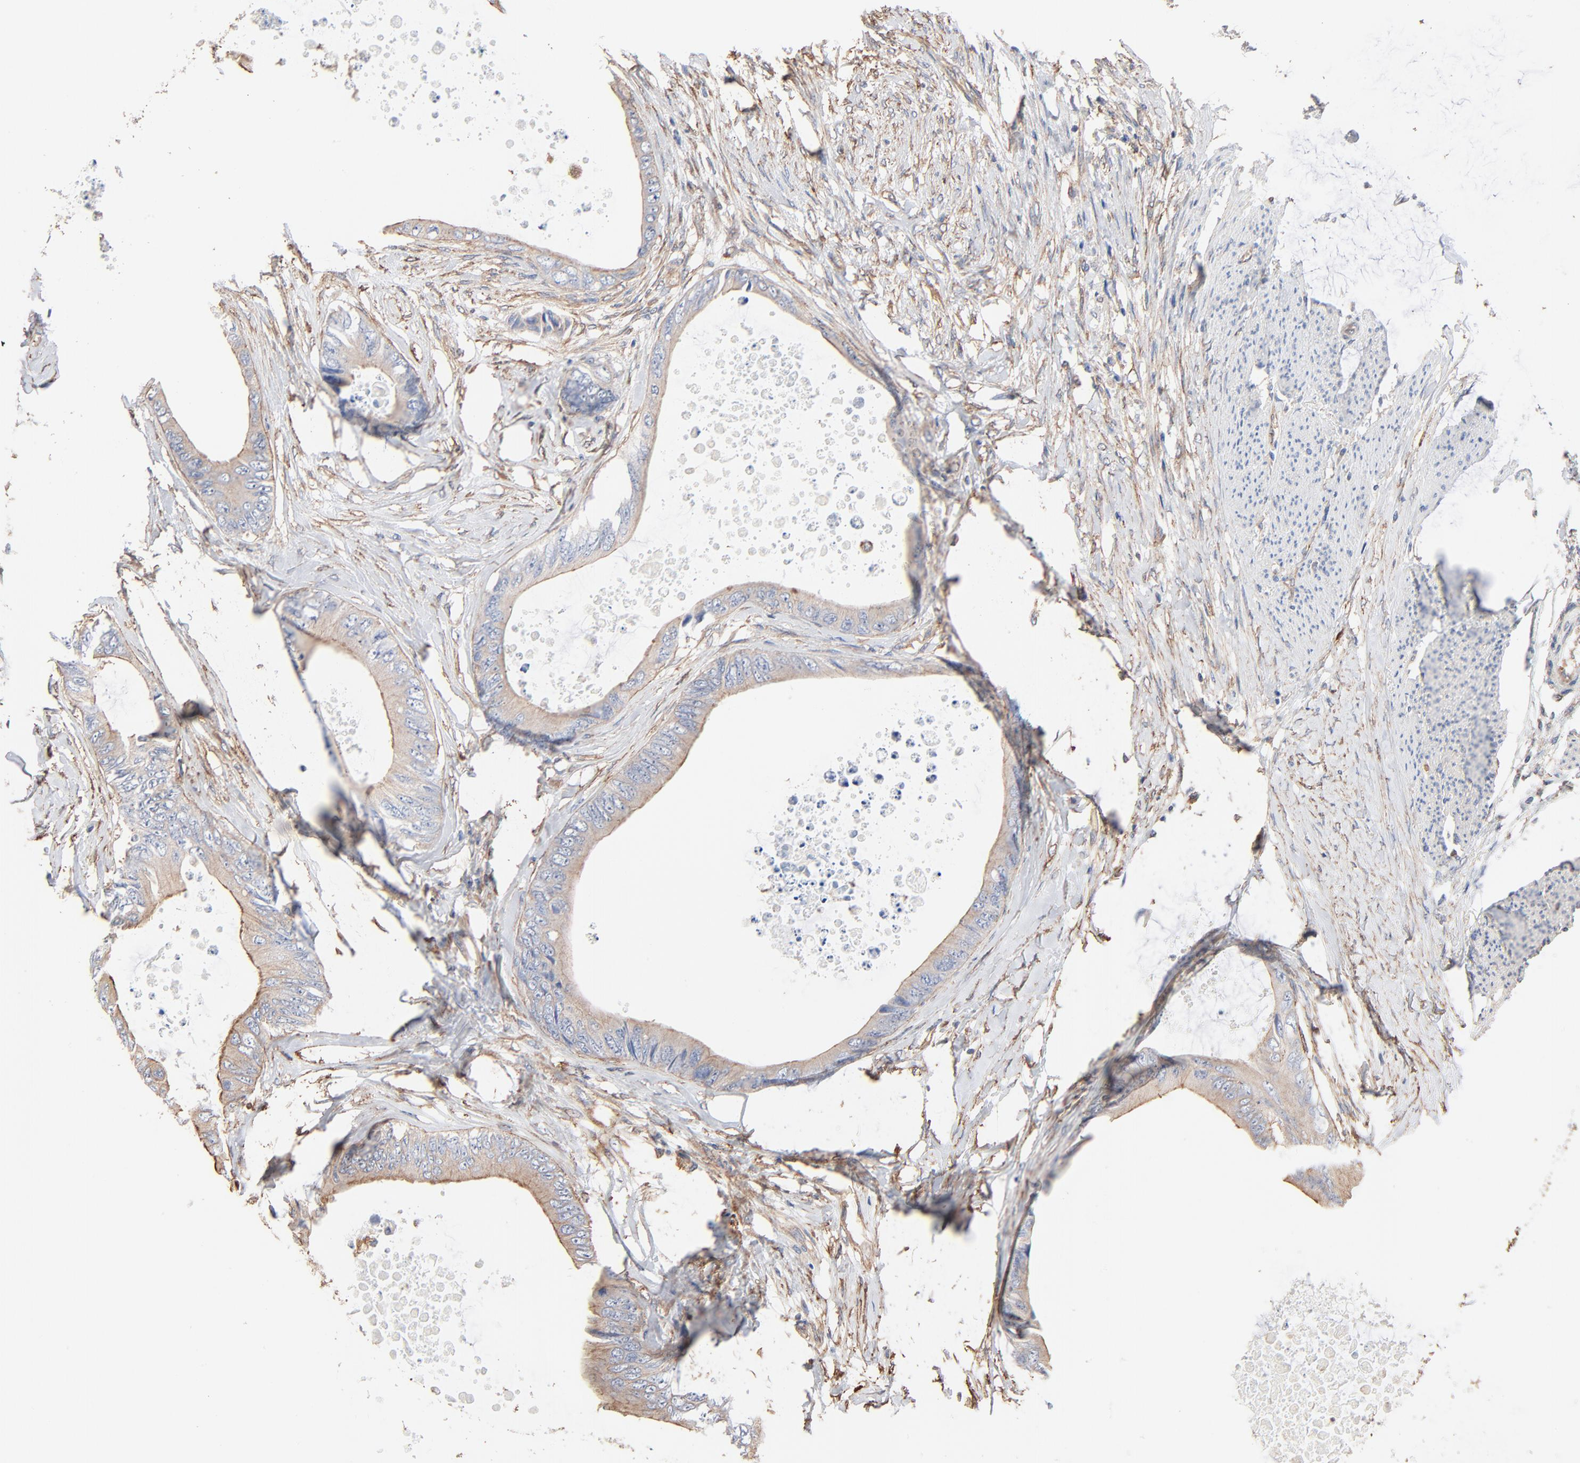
{"staining": {"intensity": "weak", "quantity": ">75%", "location": "cytoplasmic/membranous"}, "tissue": "colorectal cancer", "cell_type": "Tumor cells", "image_type": "cancer", "snomed": [{"axis": "morphology", "description": "Normal tissue, NOS"}, {"axis": "morphology", "description": "Adenocarcinoma, NOS"}, {"axis": "topography", "description": "Rectum"}, {"axis": "topography", "description": "Peripheral nerve tissue"}], "caption": "Protein staining shows weak cytoplasmic/membranous expression in about >75% of tumor cells in colorectal cancer (adenocarcinoma).", "gene": "ABCD4", "patient": {"sex": "female", "age": 77}}